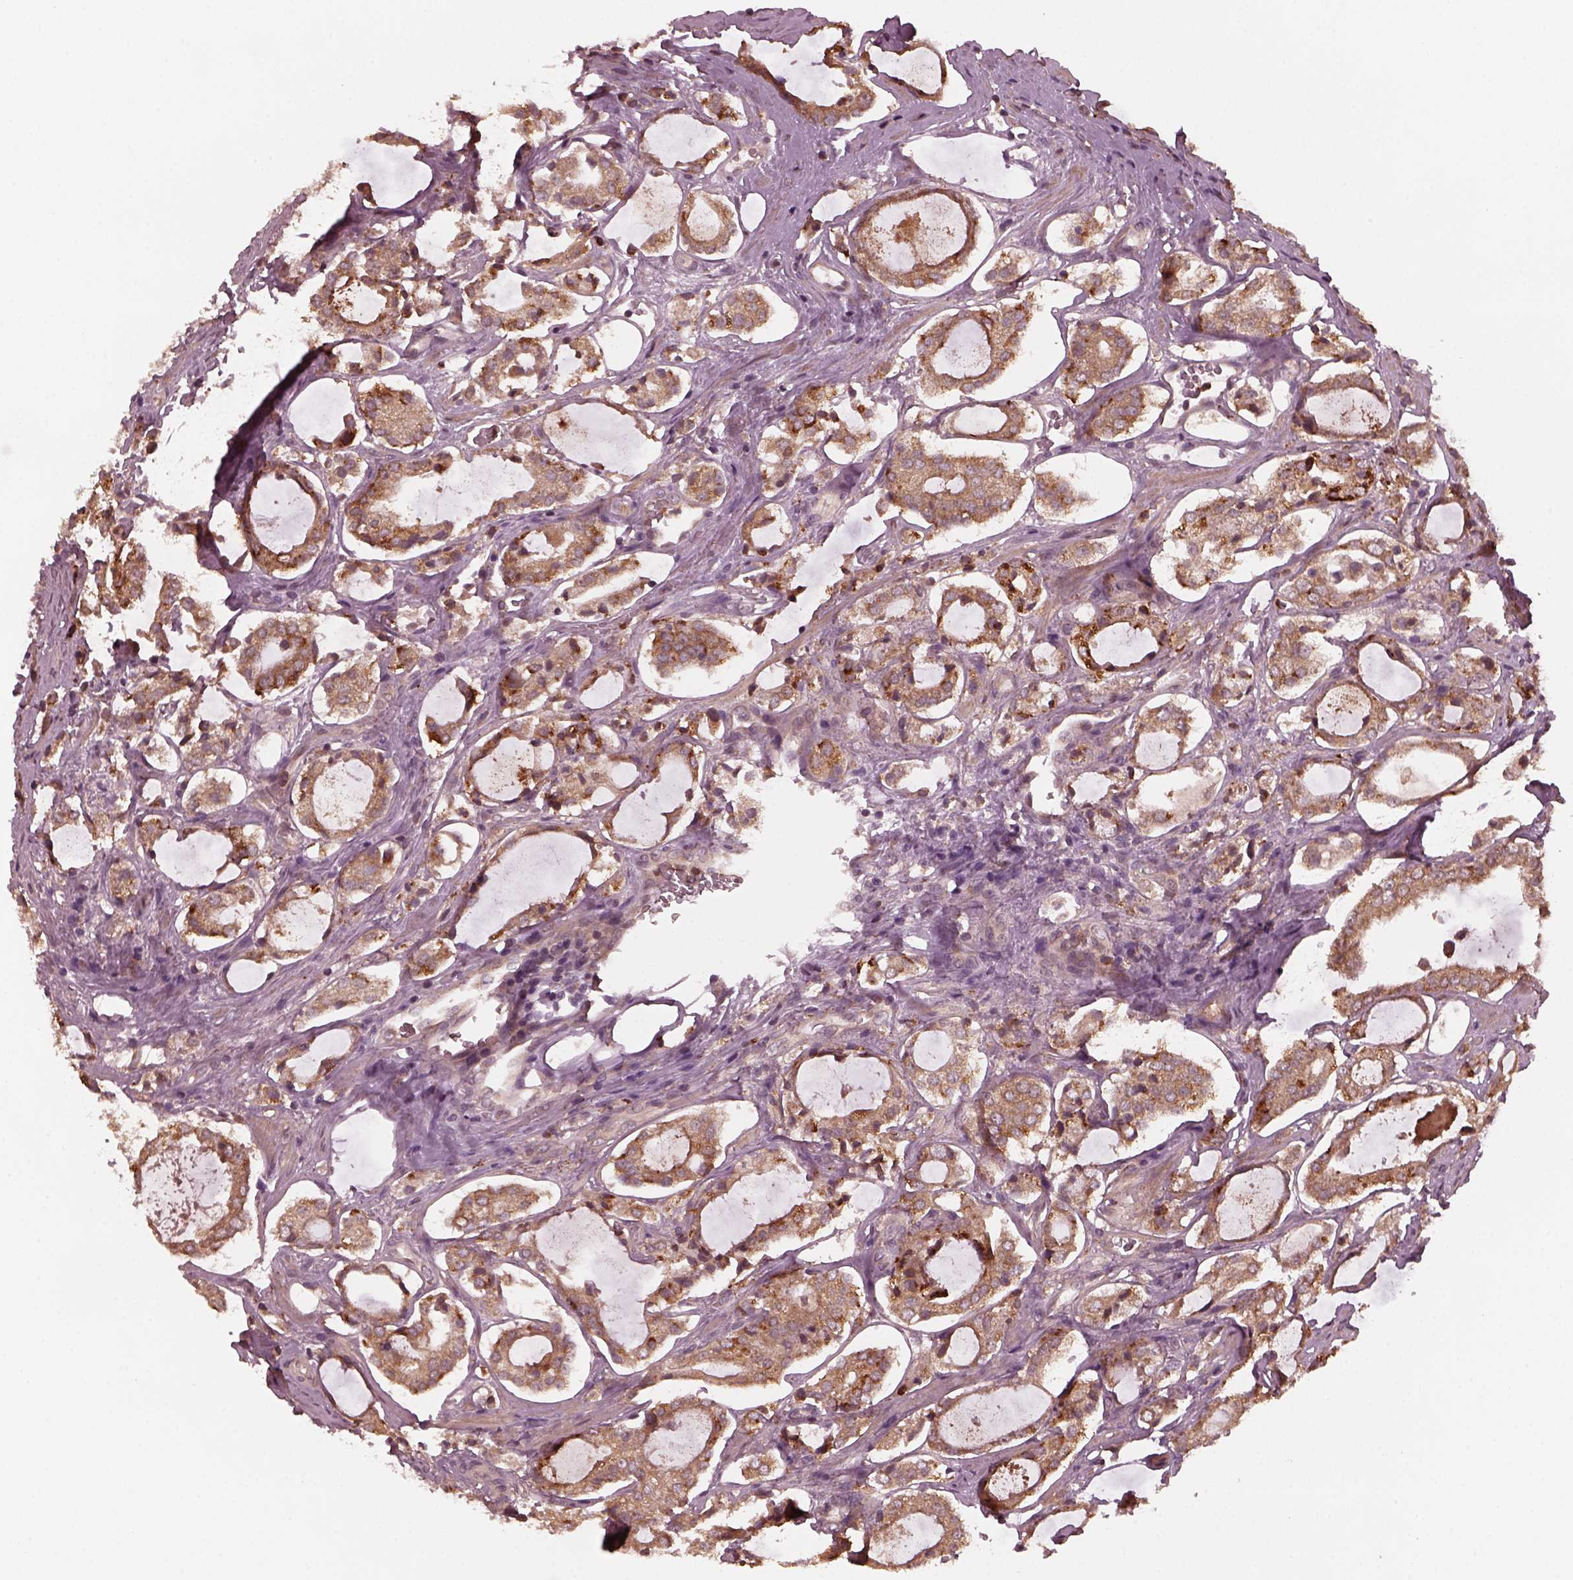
{"staining": {"intensity": "moderate", "quantity": ">75%", "location": "cytoplasmic/membranous"}, "tissue": "prostate cancer", "cell_type": "Tumor cells", "image_type": "cancer", "snomed": [{"axis": "morphology", "description": "Adenocarcinoma, NOS"}, {"axis": "topography", "description": "Prostate"}], "caption": "This is an image of IHC staining of prostate cancer (adenocarcinoma), which shows moderate positivity in the cytoplasmic/membranous of tumor cells.", "gene": "FAF2", "patient": {"sex": "male", "age": 66}}